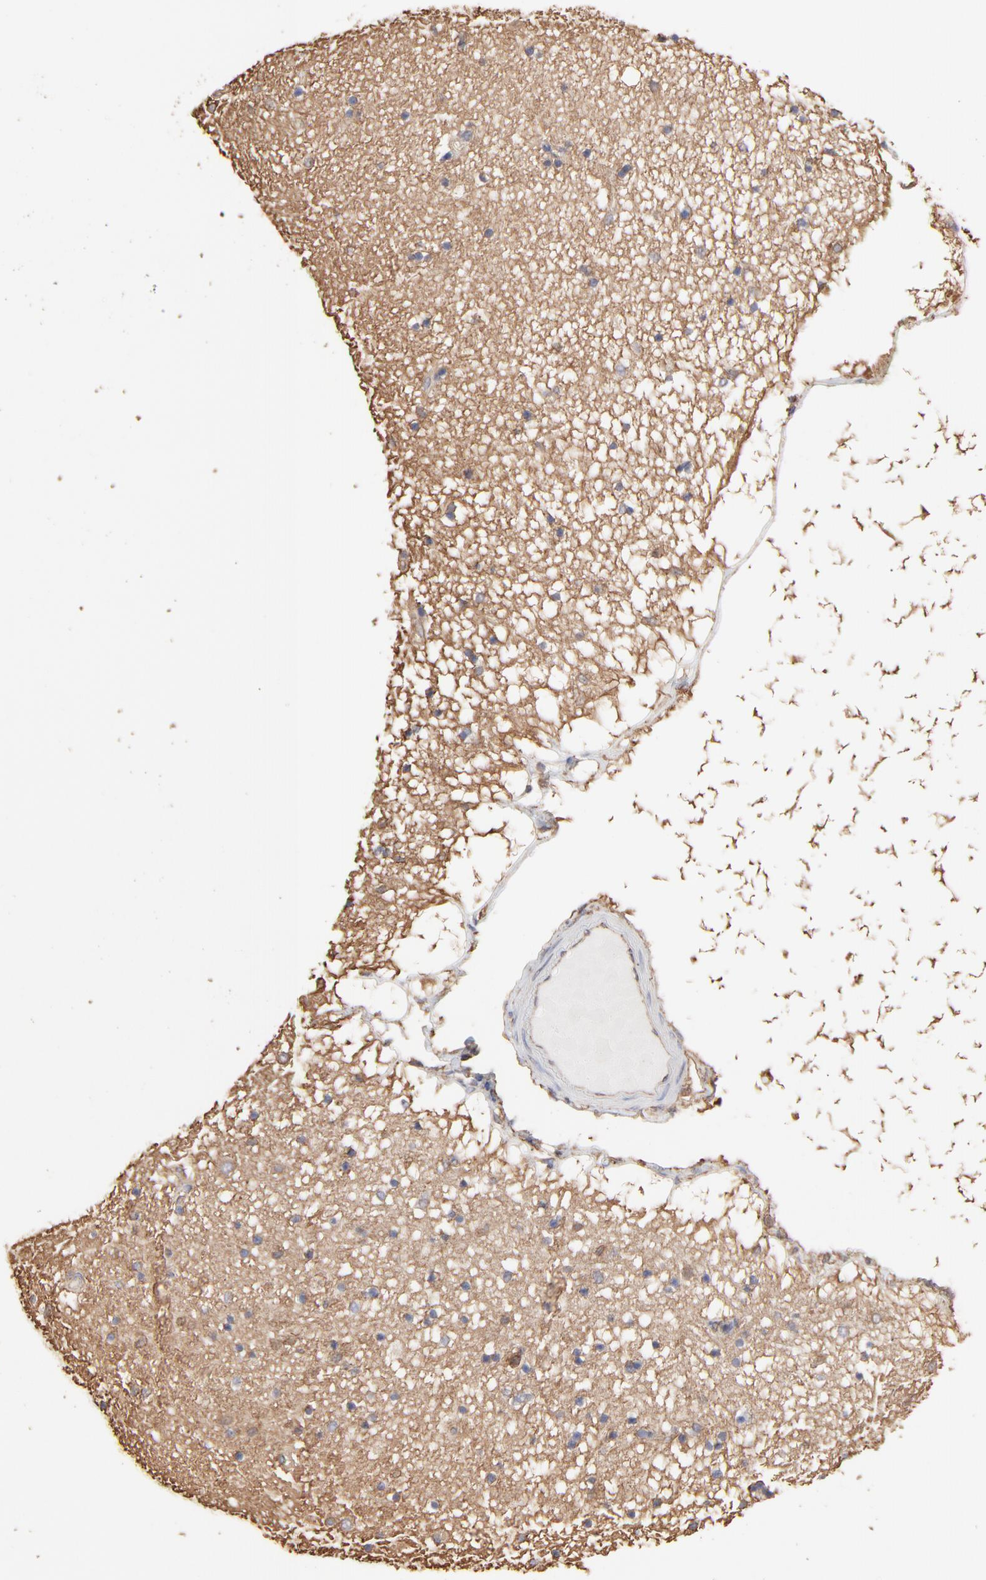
{"staining": {"intensity": "weak", "quantity": "<25%", "location": "cytoplasmic/membranous"}, "tissue": "hippocampus", "cell_type": "Glial cells", "image_type": "normal", "snomed": [{"axis": "morphology", "description": "Normal tissue, NOS"}, {"axis": "topography", "description": "Hippocampus"}], "caption": "Glial cells are negative for protein expression in benign human hippocampus. (DAB (3,3'-diaminobenzidine) immunohistochemistry with hematoxylin counter stain).", "gene": "ARMT1", "patient": {"sex": "female", "age": 54}}